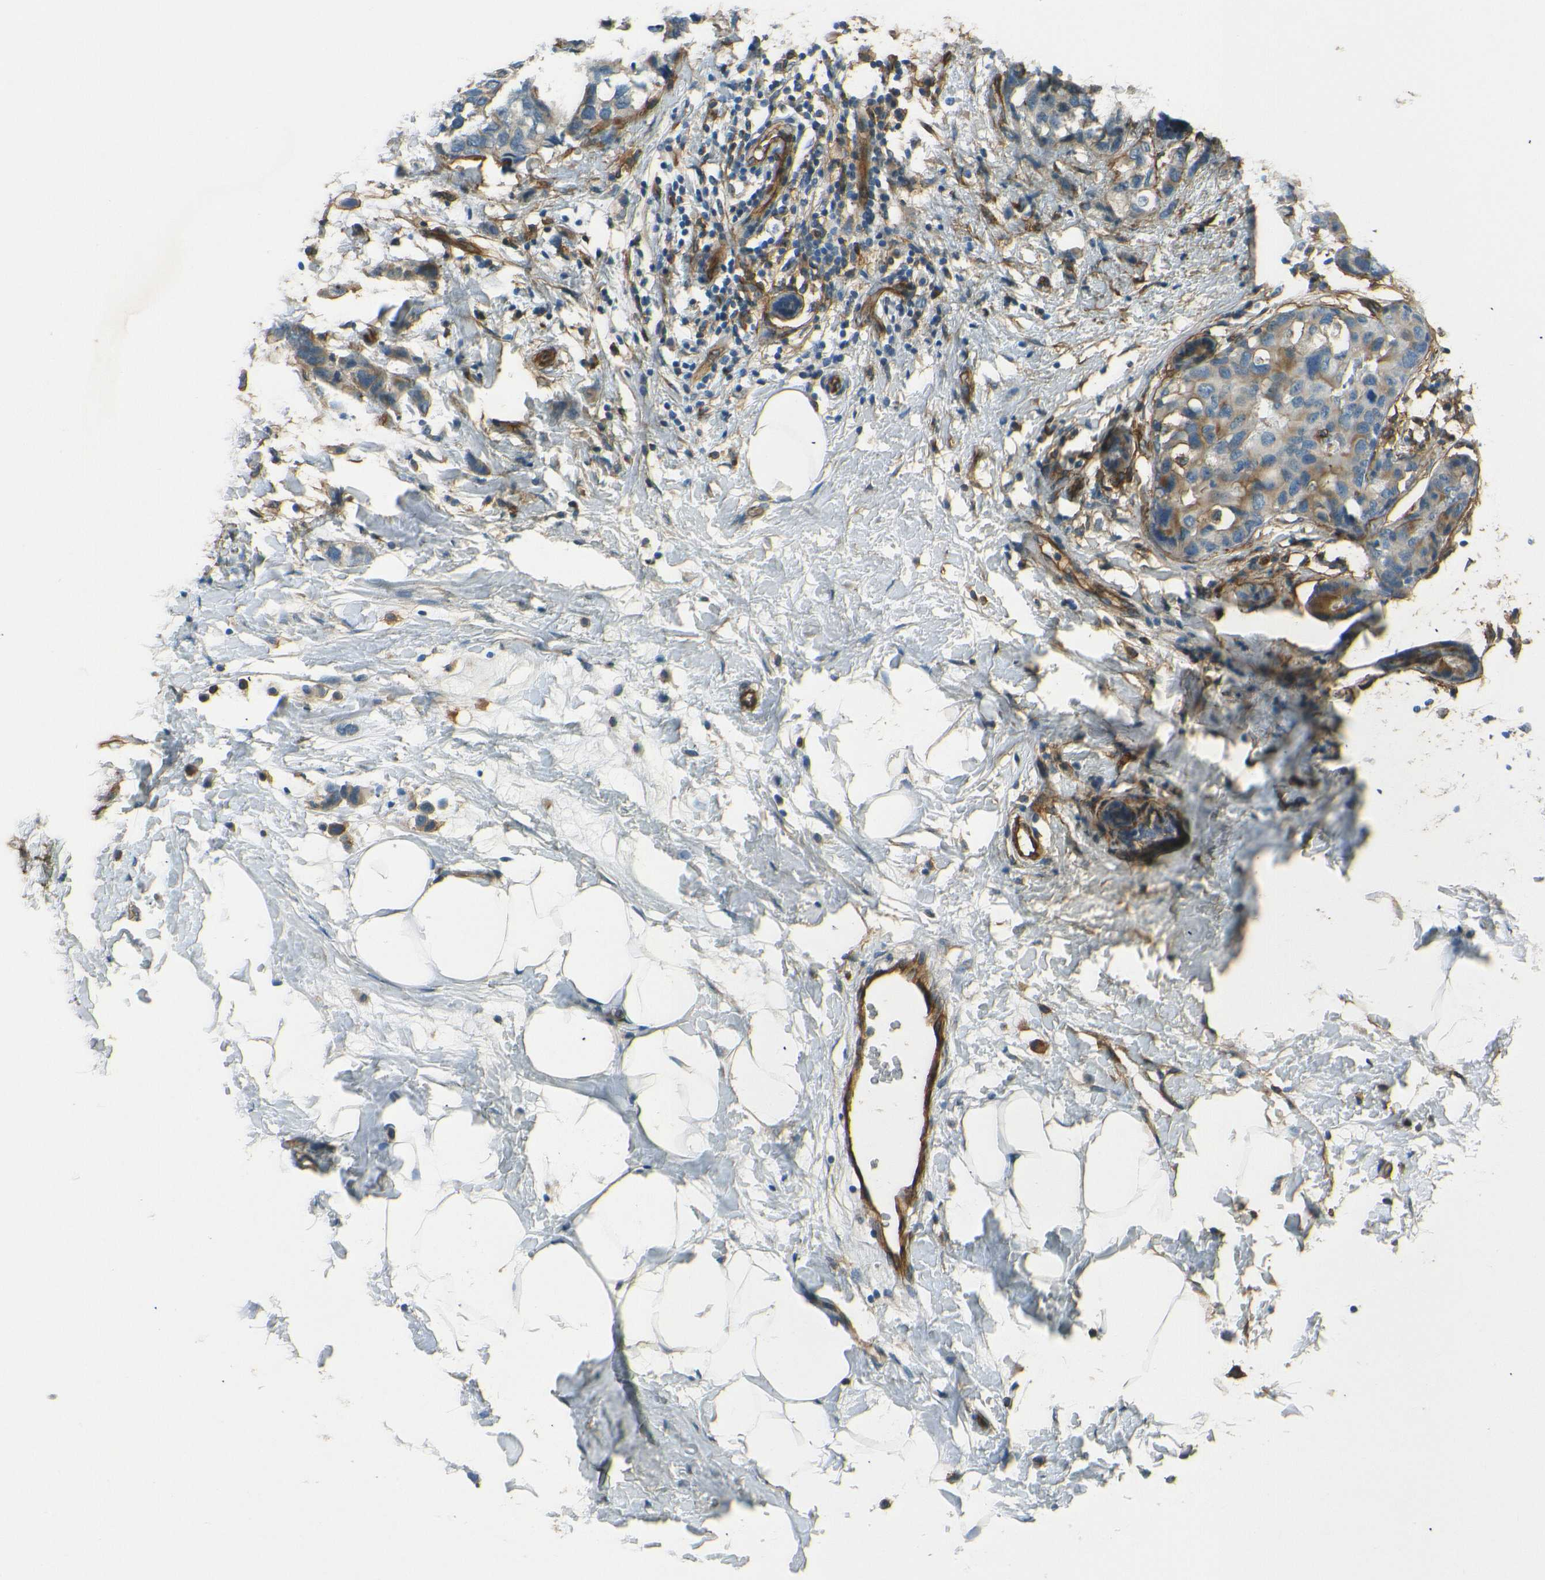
{"staining": {"intensity": "moderate", "quantity": "<25%", "location": "cytoplasmic/membranous"}, "tissue": "breast cancer", "cell_type": "Tumor cells", "image_type": "cancer", "snomed": [{"axis": "morphology", "description": "Normal tissue, NOS"}, {"axis": "morphology", "description": "Duct carcinoma"}, {"axis": "topography", "description": "Breast"}], "caption": "Approximately <25% of tumor cells in human breast cancer (infiltrating ductal carcinoma) display moderate cytoplasmic/membranous protein staining as visualized by brown immunohistochemical staining.", "gene": "ENTPD1", "patient": {"sex": "female", "age": 50}}